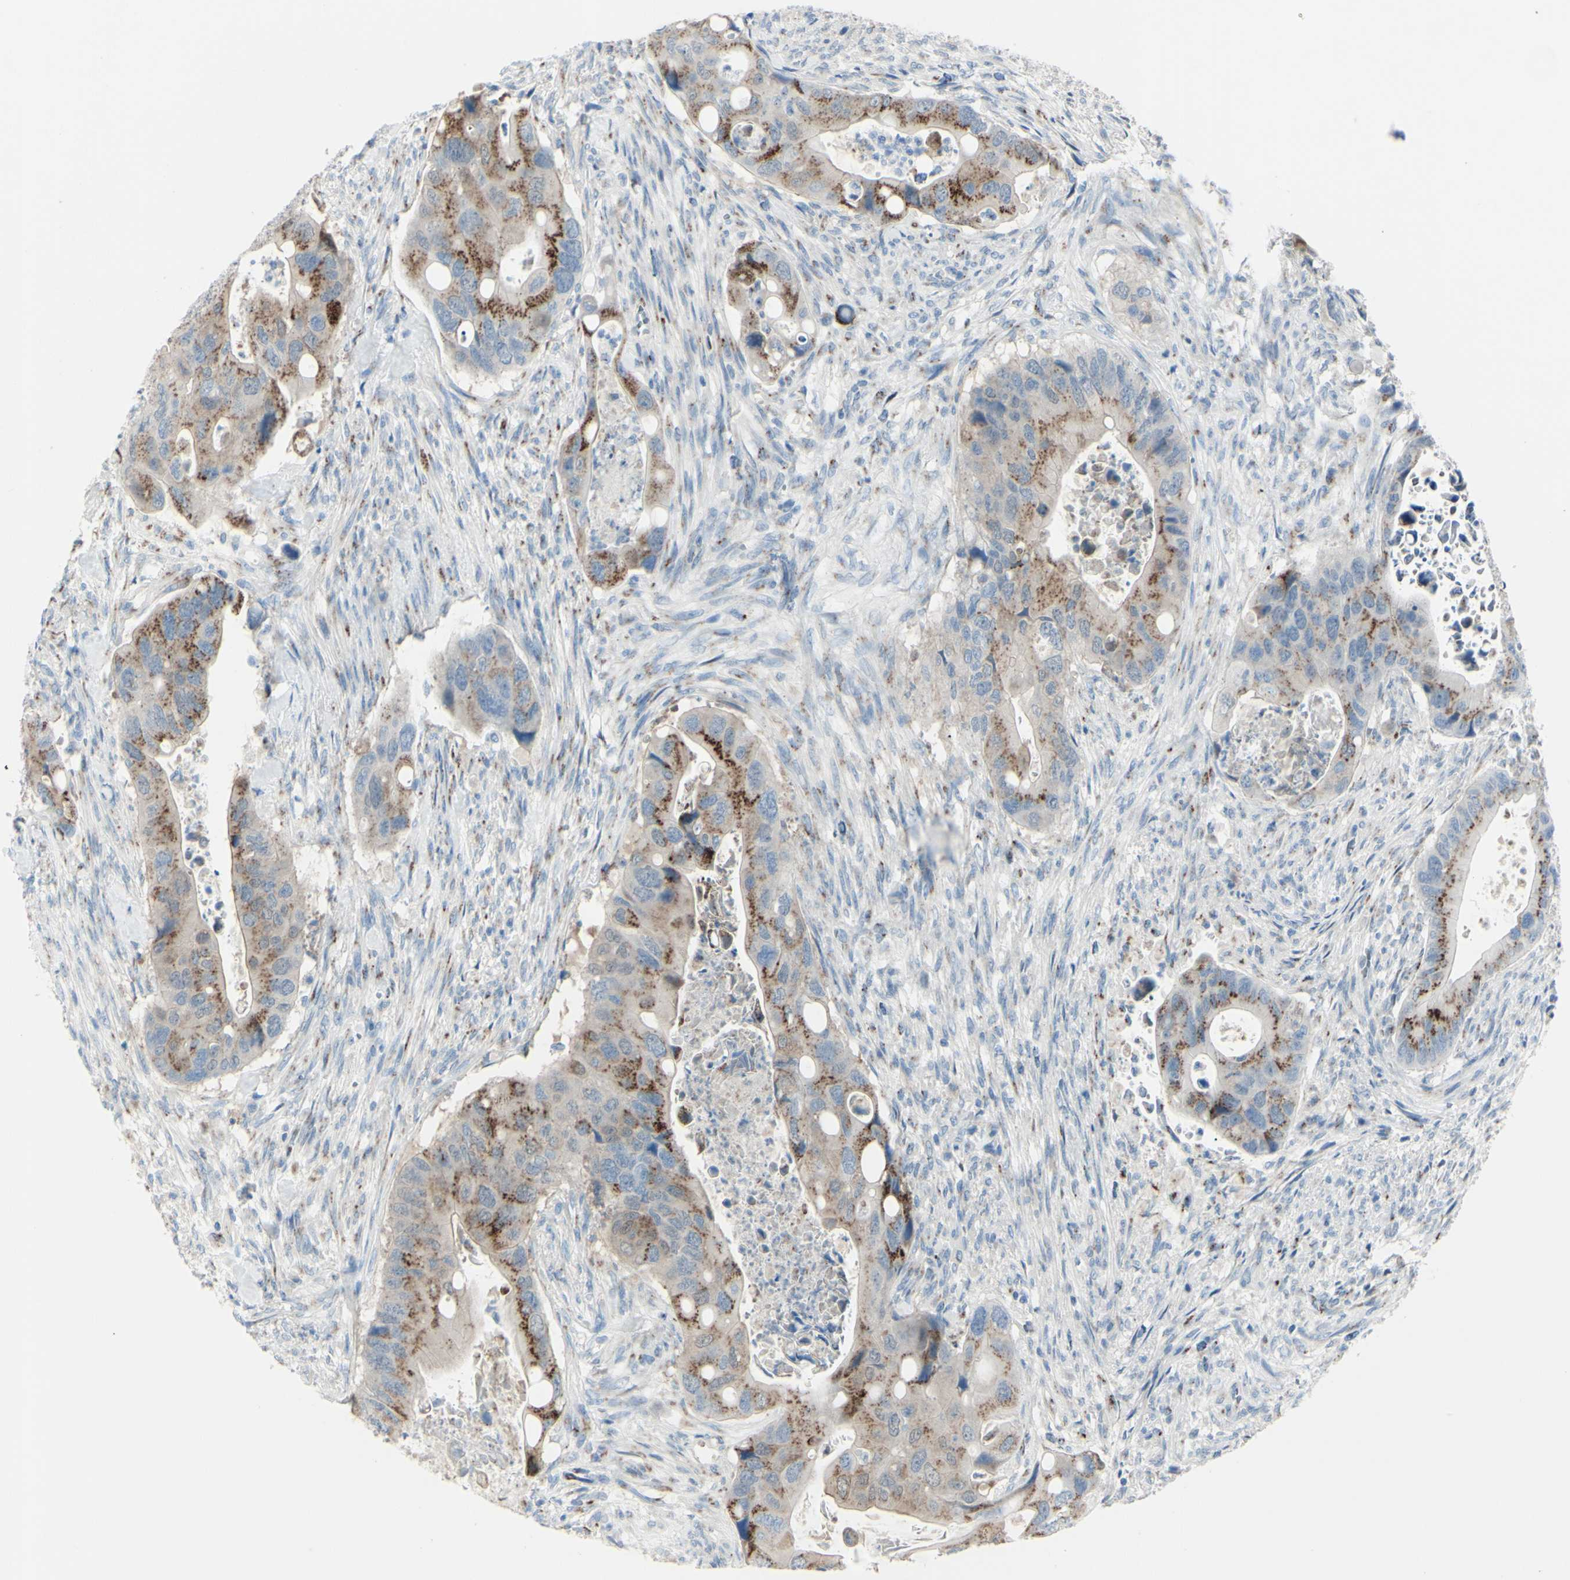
{"staining": {"intensity": "moderate", "quantity": ">75%", "location": "cytoplasmic/membranous"}, "tissue": "colorectal cancer", "cell_type": "Tumor cells", "image_type": "cancer", "snomed": [{"axis": "morphology", "description": "Adenocarcinoma, NOS"}, {"axis": "topography", "description": "Rectum"}], "caption": "A histopathology image of colorectal adenocarcinoma stained for a protein shows moderate cytoplasmic/membranous brown staining in tumor cells.", "gene": "B4GALT1", "patient": {"sex": "female", "age": 57}}